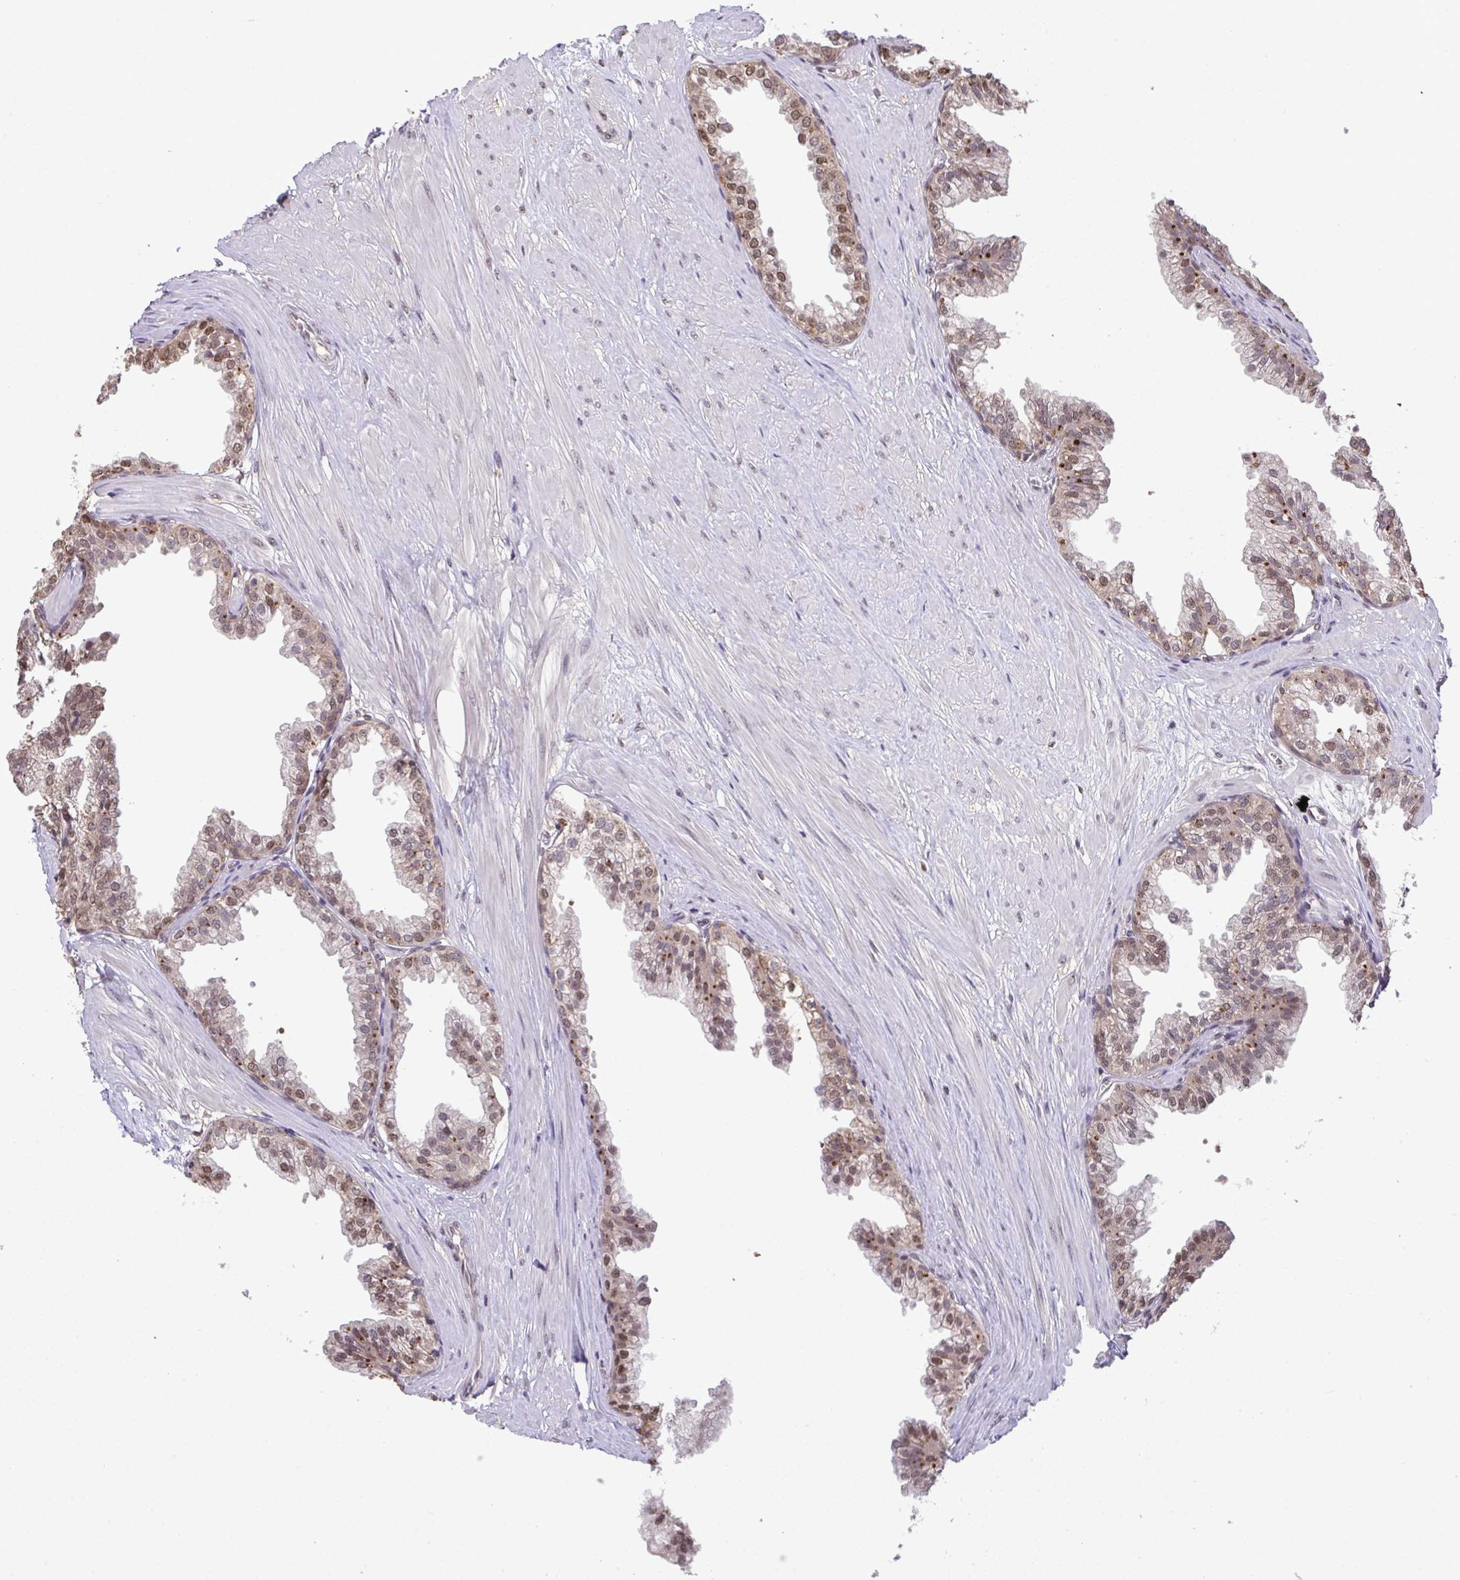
{"staining": {"intensity": "moderate", "quantity": ">75%", "location": "nuclear"}, "tissue": "prostate", "cell_type": "Glandular cells", "image_type": "normal", "snomed": [{"axis": "morphology", "description": "Normal tissue, NOS"}, {"axis": "topography", "description": "Prostate"}, {"axis": "topography", "description": "Peripheral nerve tissue"}], "caption": "Glandular cells reveal medium levels of moderate nuclear expression in approximately >75% of cells in benign human prostate.", "gene": "C12orf57", "patient": {"sex": "male", "age": 55}}